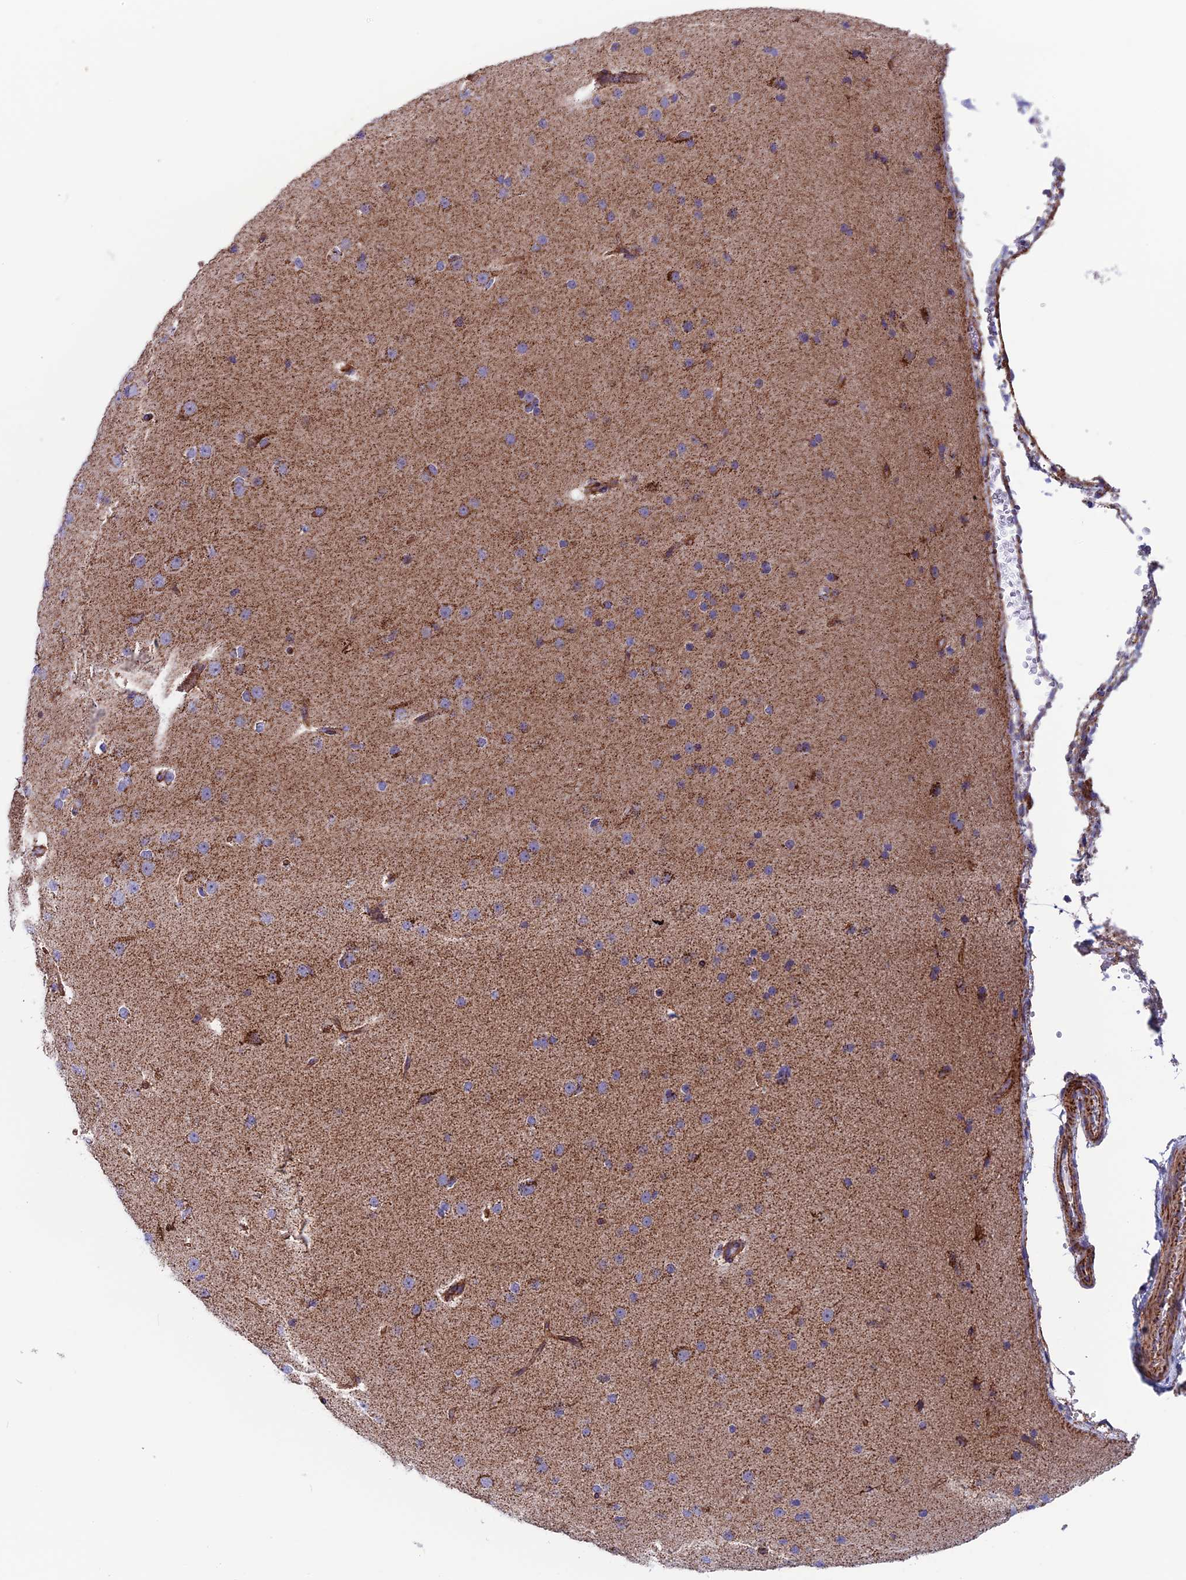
{"staining": {"intensity": "weak", "quantity": ">75%", "location": "cytoplasmic/membranous"}, "tissue": "cerebral cortex", "cell_type": "Endothelial cells", "image_type": "normal", "snomed": [{"axis": "morphology", "description": "Normal tissue, NOS"}, {"axis": "morphology", "description": "Developmental malformation"}, {"axis": "topography", "description": "Cerebral cortex"}], "caption": "An IHC image of benign tissue is shown. Protein staining in brown labels weak cytoplasmic/membranous positivity in cerebral cortex within endothelial cells. The staining is performed using DAB (3,3'-diaminobenzidine) brown chromogen to label protein expression. The nuclei are counter-stained blue using hematoxylin.", "gene": "MRPS18B", "patient": {"sex": "female", "age": 30}}